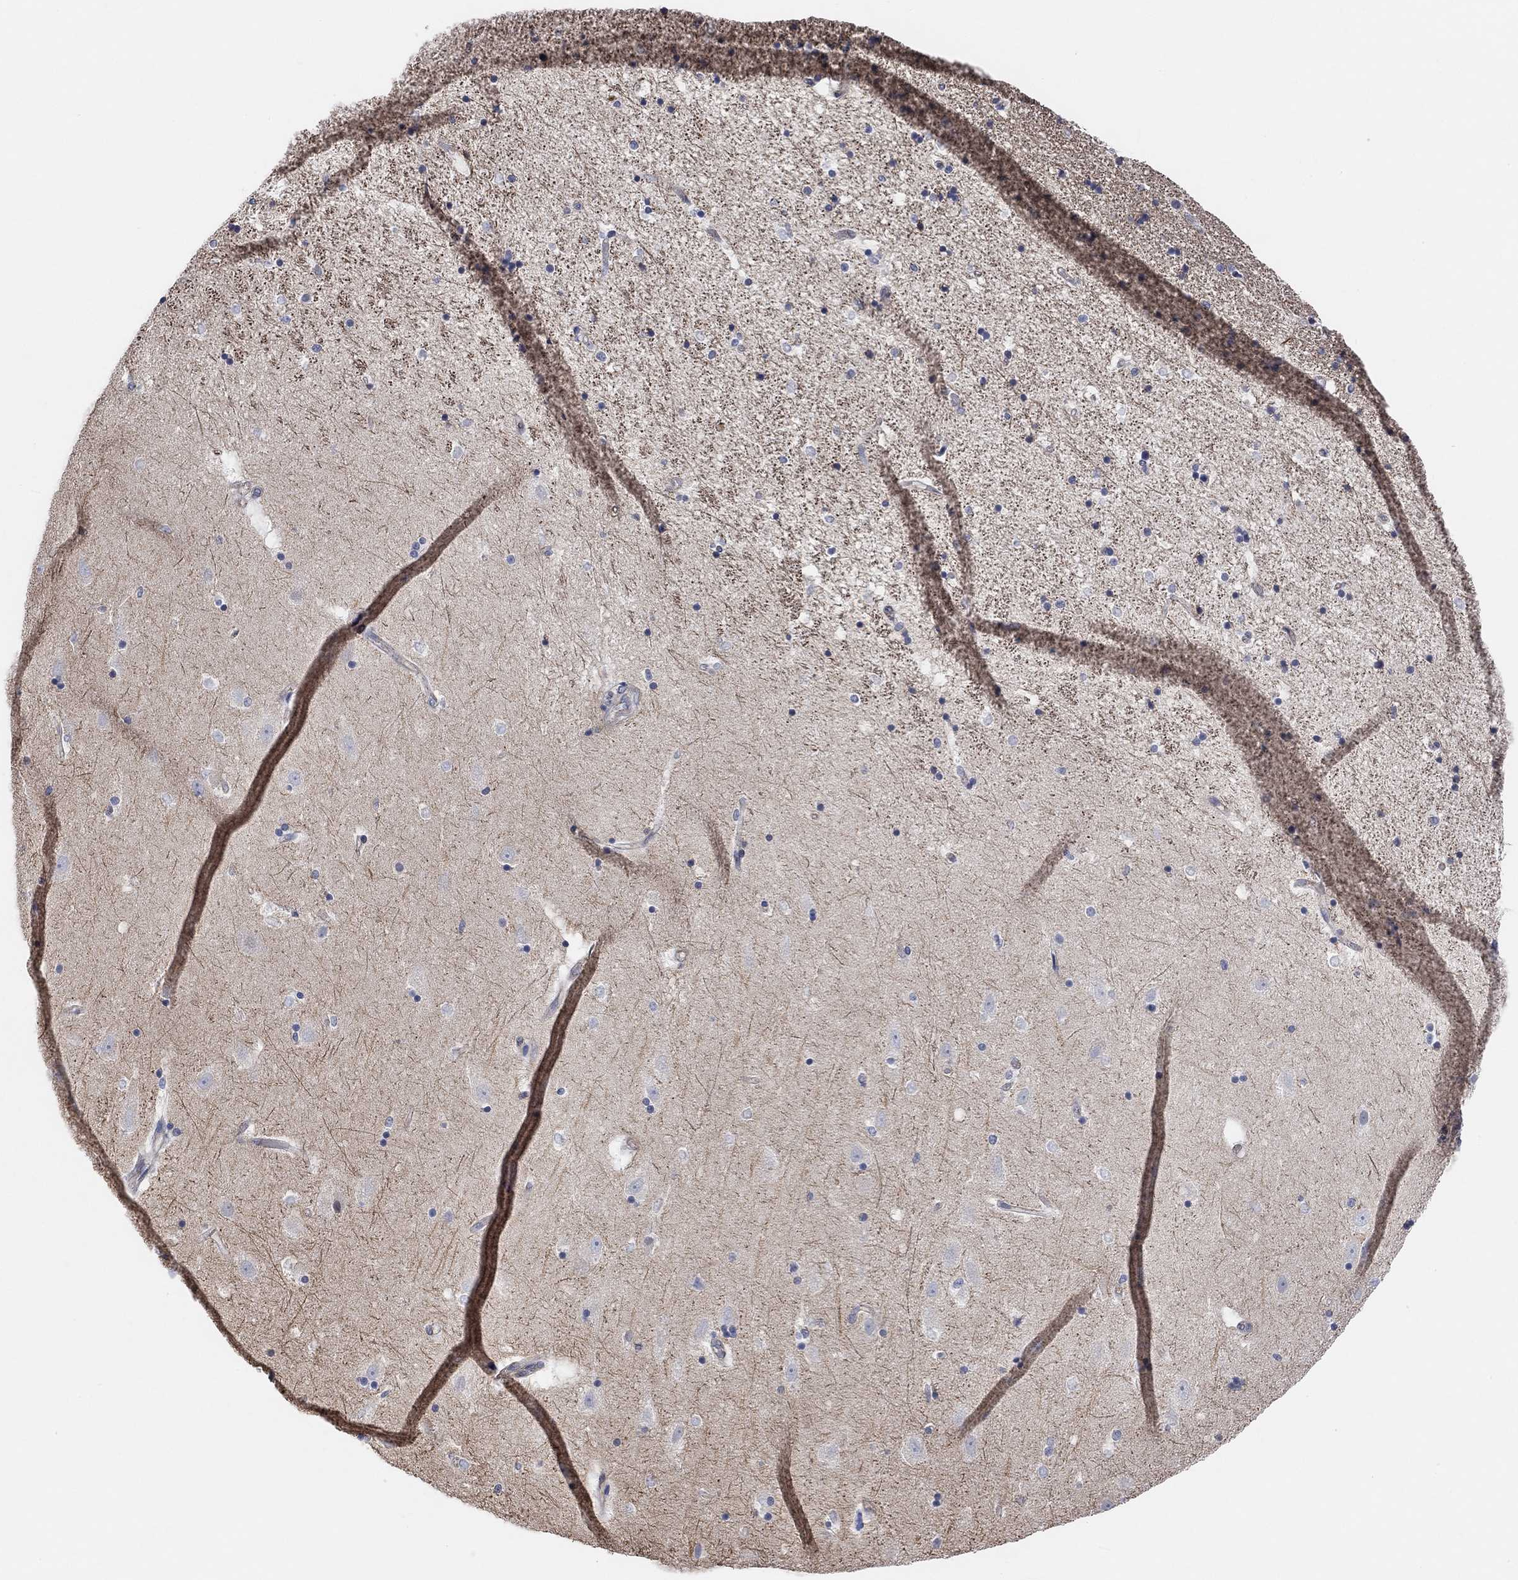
{"staining": {"intensity": "negative", "quantity": "none", "location": "none"}, "tissue": "hippocampus", "cell_type": "Glial cells", "image_type": "normal", "snomed": [{"axis": "morphology", "description": "Normal tissue, NOS"}, {"axis": "topography", "description": "Hippocampus"}], "caption": "This is a image of IHC staining of unremarkable hippocampus, which shows no positivity in glial cells.", "gene": "HCRTR1", "patient": {"sex": "male", "age": 49}}